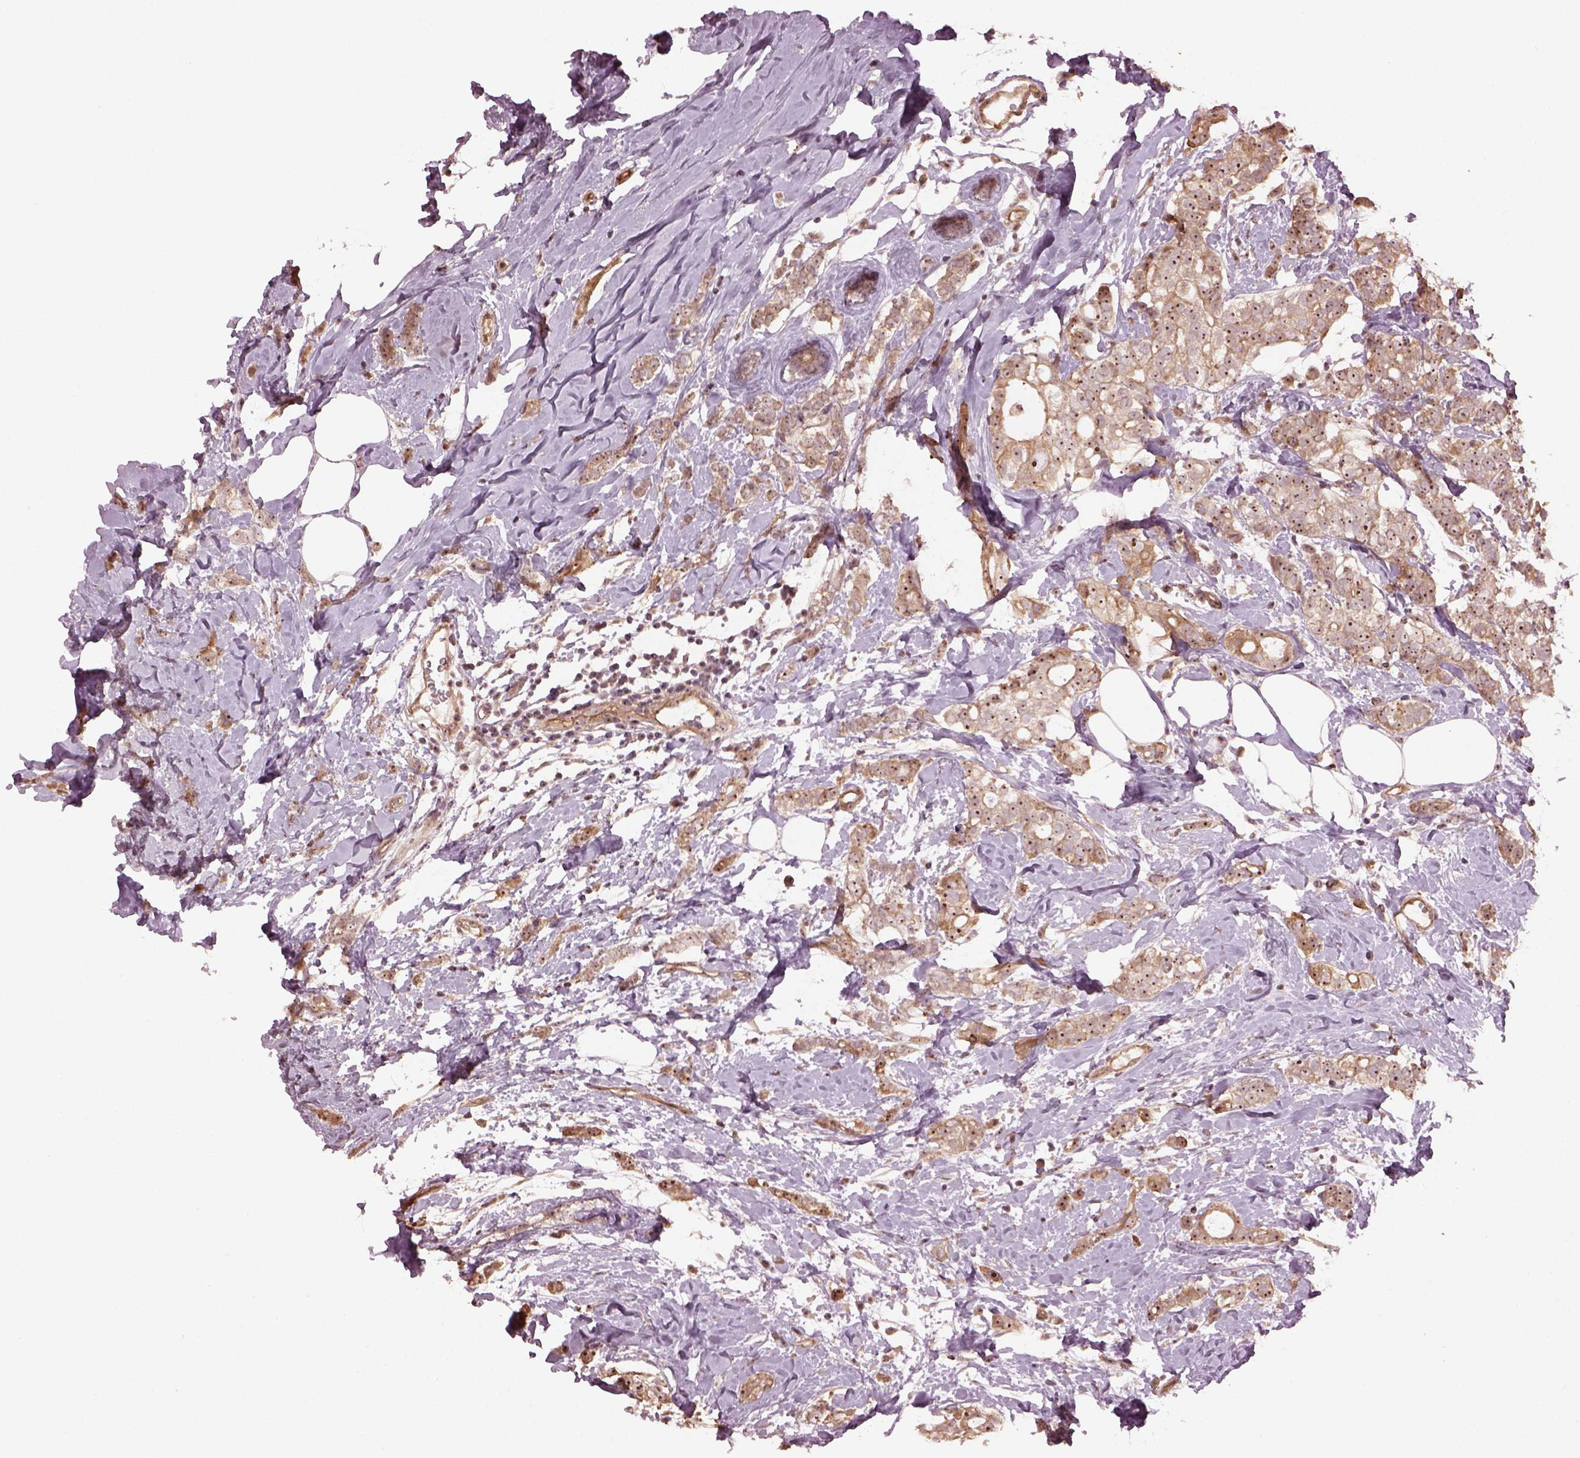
{"staining": {"intensity": "moderate", "quantity": ">75%", "location": "cytoplasmic/membranous,nuclear"}, "tissue": "breast cancer", "cell_type": "Tumor cells", "image_type": "cancer", "snomed": [{"axis": "morphology", "description": "Duct carcinoma"}, {"axis": "topography", "description": "Breast"}], "caption": "Protein staining of breast infiltrating ductal carcinoma tissue reveals moderate cytoplasmic/membranous and nuclear expression in about >75% of tumor cells. (Brightfield microscopy of DAB IHC at high magnification).", "gene": "GNRH1", "patient": {"sex": "female", "age": 40}}